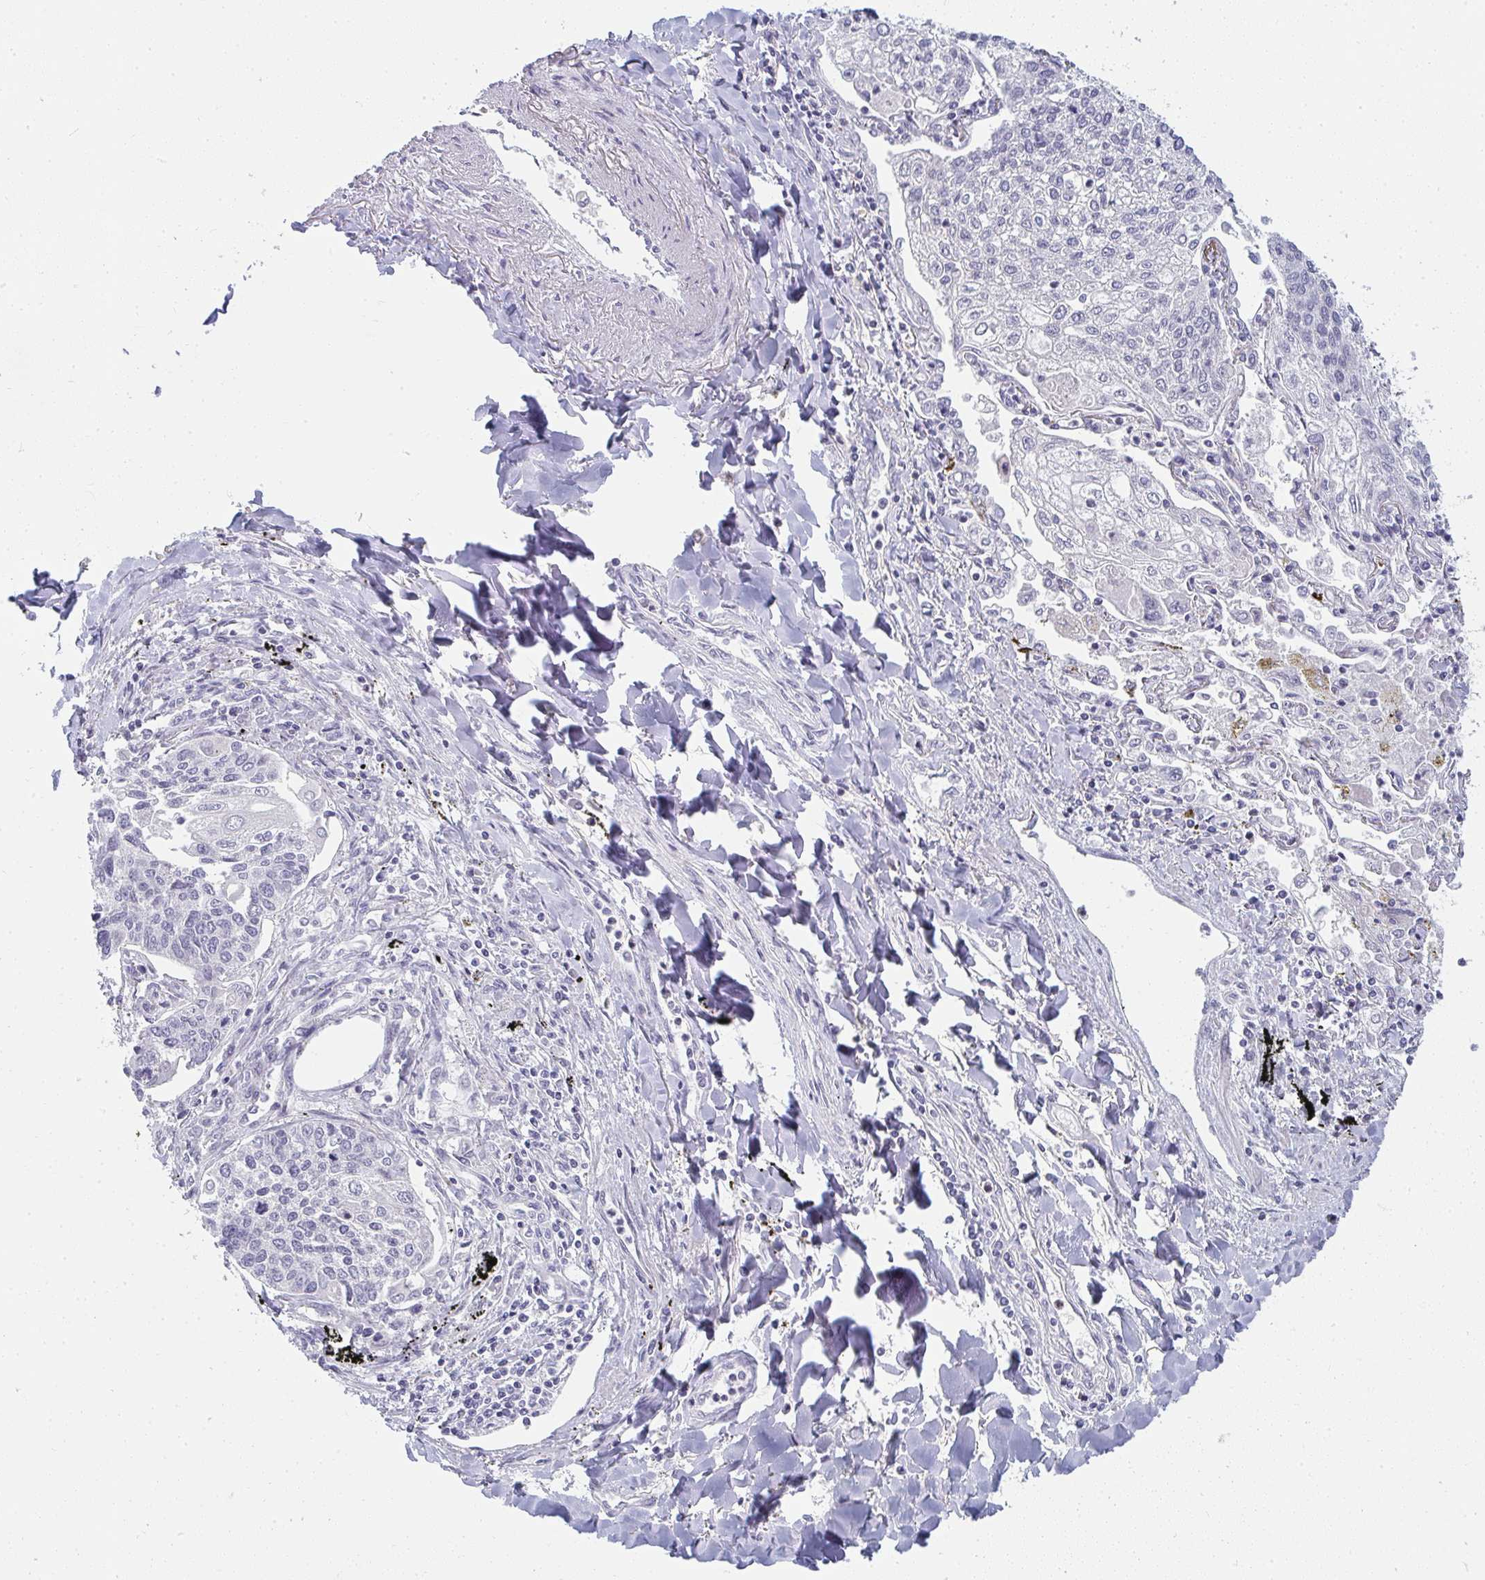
{"staining": {"intensity": "negative", "quantity": "none", "location": "none"}, "tissue": "lung cancer", "cell_type": "Tumor cells", "image_type": "cancer", "snomed": [{"axis": "morphology", "description": "Squamous cell carcinoma, NOS"}, {"axis": "topography", "description": "Lung"}], "caption": "The micrograph shows no significant staining in tumor cells of lung cancer (squamous cell carcinoma).", "gene": "SHB", "patient": {"sex": "male", "age": 74}}